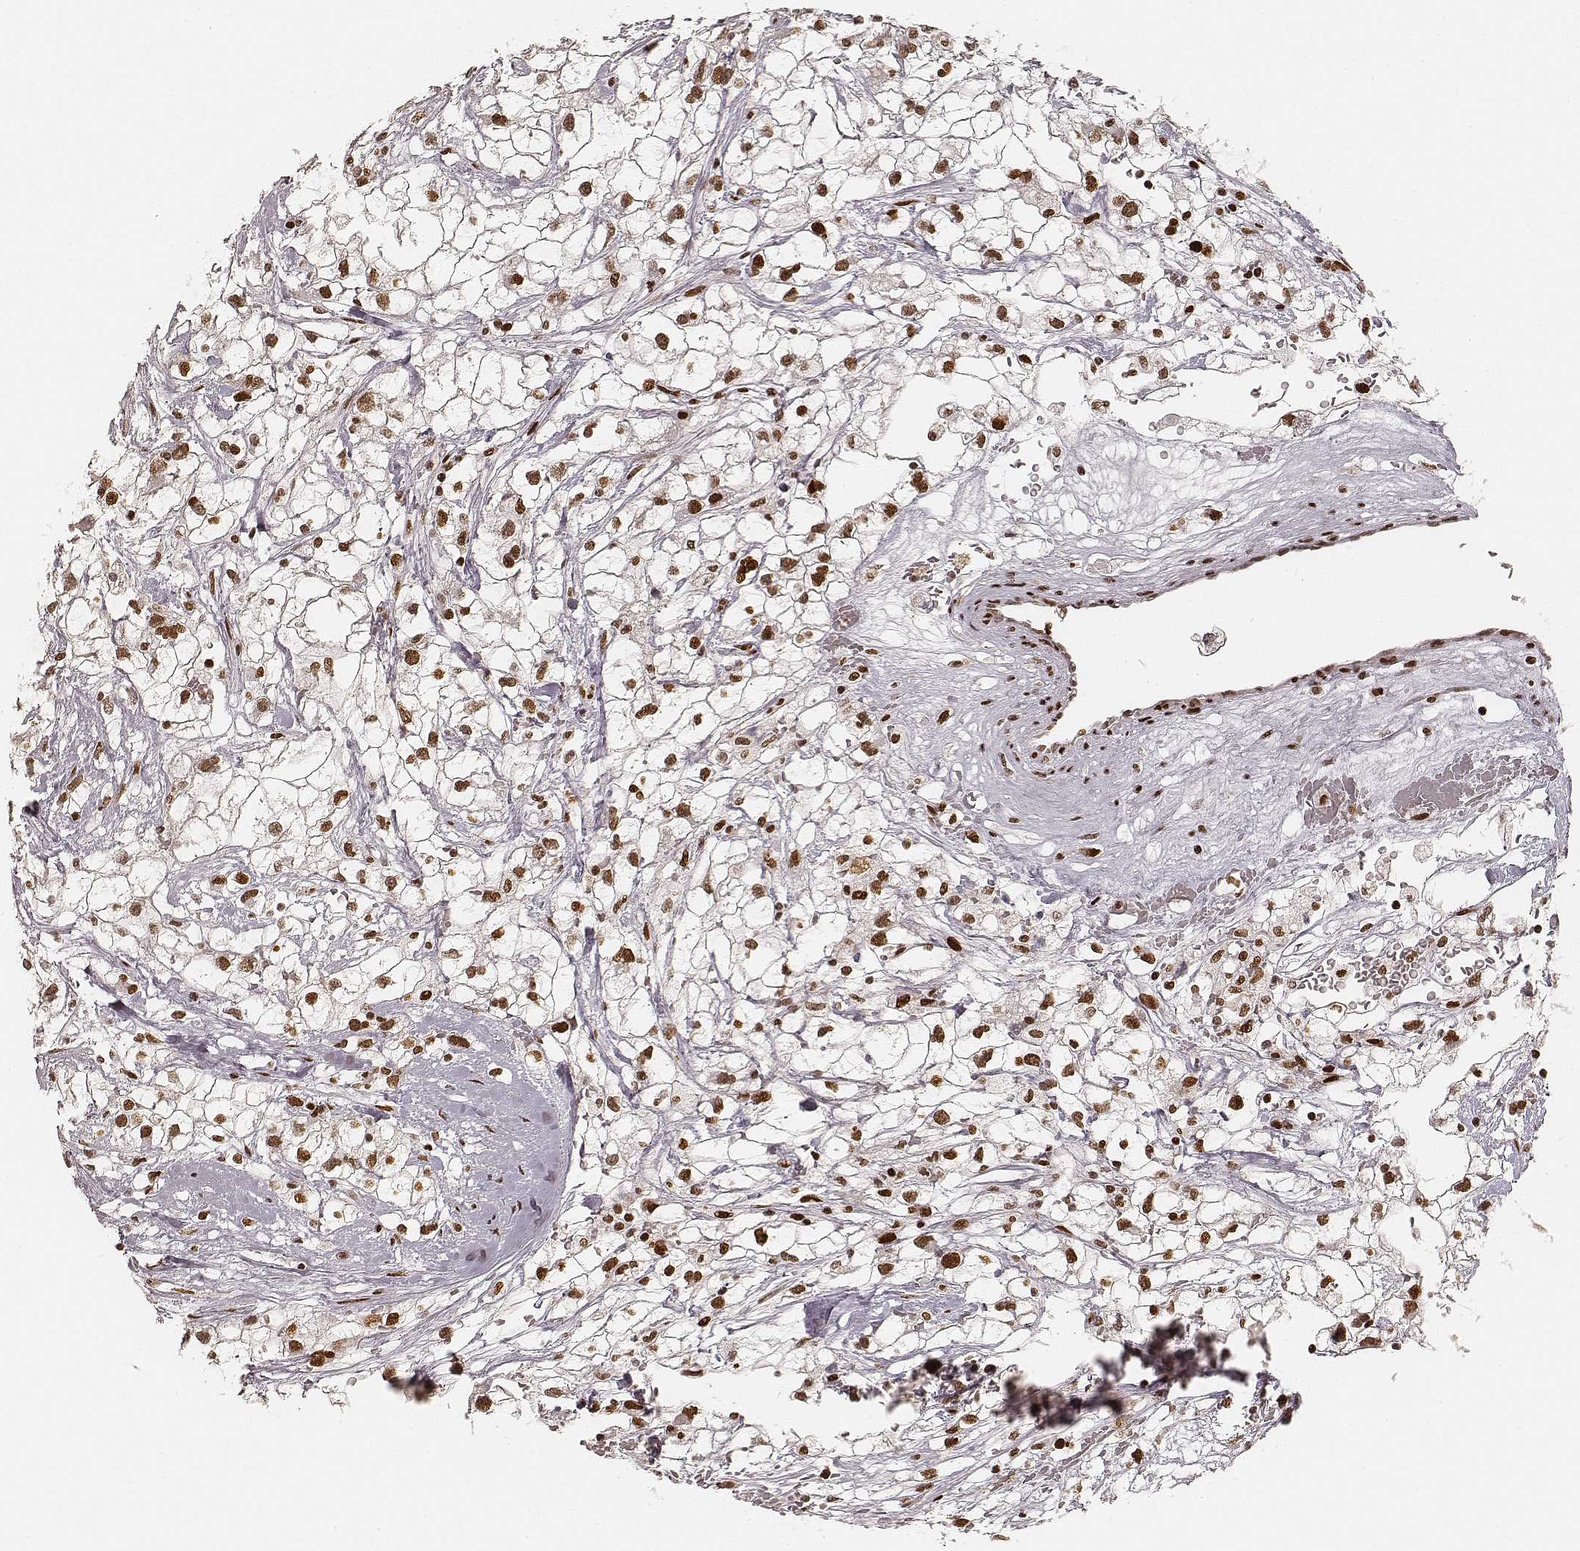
{"staining": {"intensity": "strong", "quantity": ">75%", "location": "nuclear"}, "tissue": "renal cancer", "cell_type": "Tumor cells", "image_type": "cancer", "snomed": [{"axis": "morphology", "description": "Adenocarcinoma, NOS"}, {"axis": "topography", "description": "Kidney"}], "caption": "High-power microscopy captured an IHC photomicrograph of adenocarcinoma (renal), revealing strong nuclear expression in approximately >75% of tumor cells.", "gene": "HNRNPC", "patient": {"sex": "male", "age": 59}}